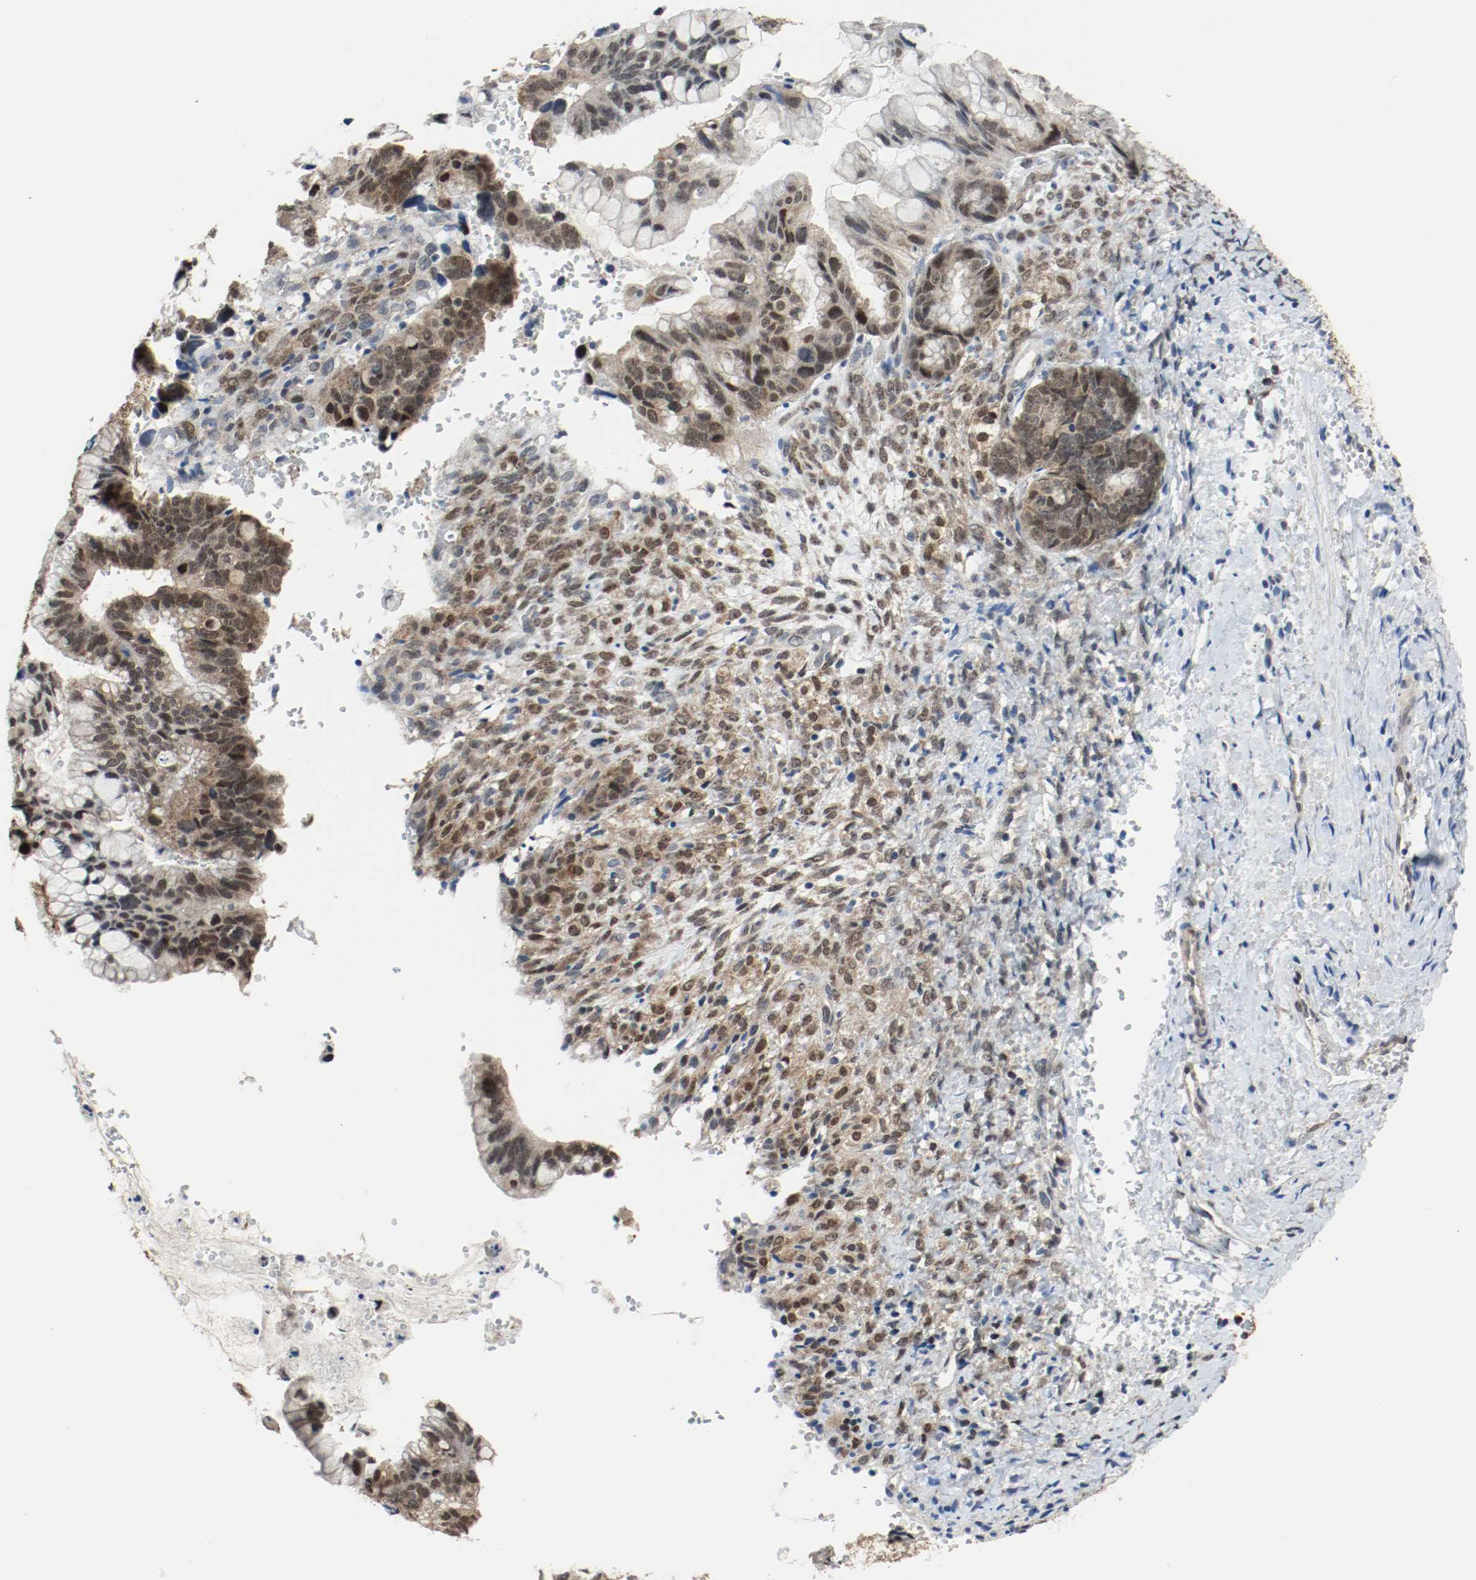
{"staining": {"intensity": "moderate", "quantity": "25%-75%", "location": "cytoplasmic/membranous,nuclear"}, "tissue": "ovarian cancer", "cell_type": "Tumor cells", "image_type": "cancer", "snomed": [{"axis": "morphology", "description": "Cystadenocarcinoma, mucinous, NOS"}, {"axis": "topography", "description": "Ovary"}], "caption": "Moderate cytoplasmic/membranous and nuclear protein expression is appreciated in about 25%-75% of tumor cells in ovarian mucinous cystadenocarcinoma.", "gene": "PPME1", "patient": {"sex": "female", "age": 36}}